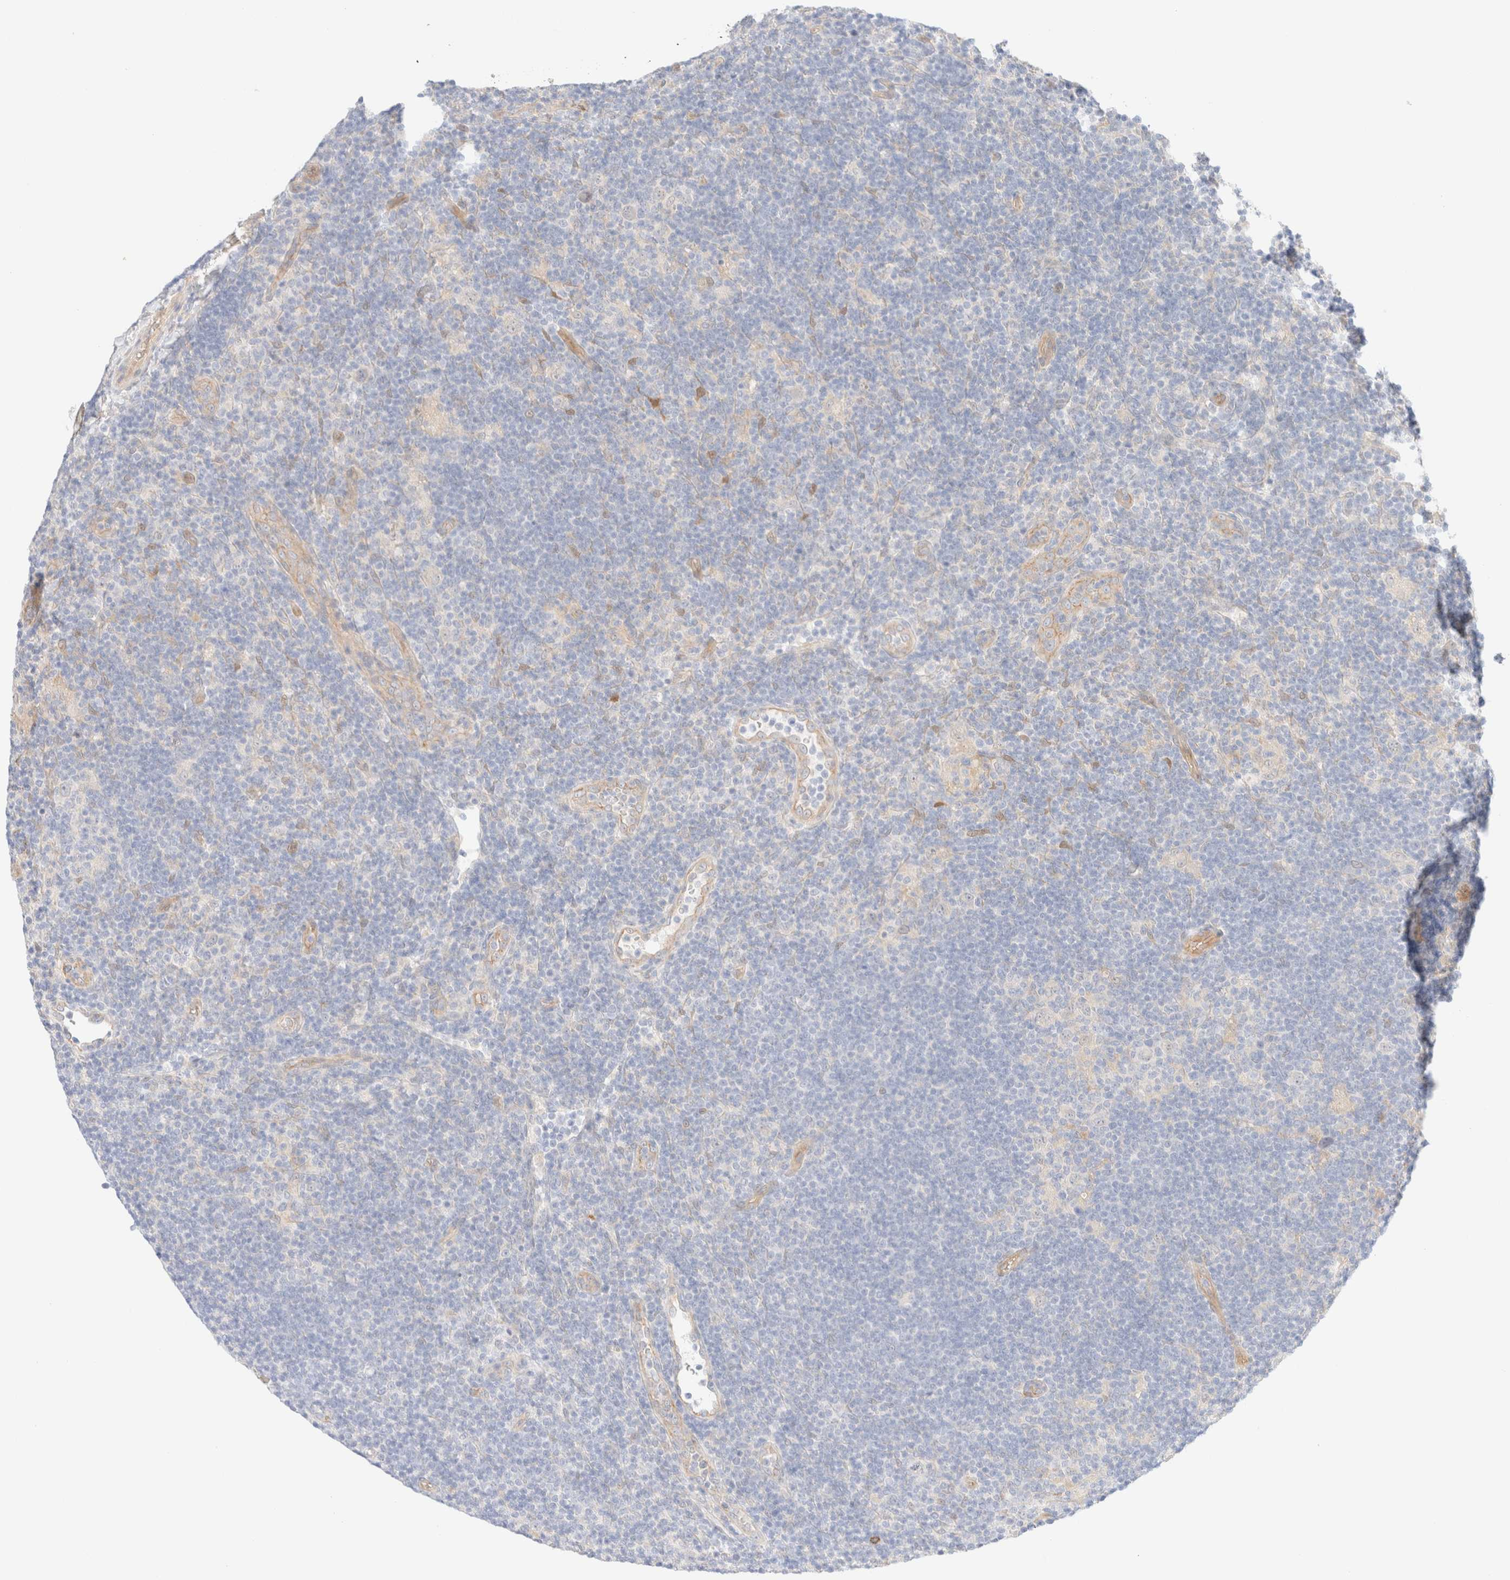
{"staining": {"intensity": "negative", "quantity": "none", "location": "none"}, "tissue": "lymphoma", "cell_type": "Tumor cells", "image_type": "cancer", "snomed": [{"axis": "morphology", "description": "Hodgkin's disease, NOS"}, {"axis": "topography", "description": "Lymph node"}], "caption": "IHC of Hodgkin's disease exhibits no positivity in tumor cells.", "gene": "NIBAN2", "patient": {"sex": "female", "age": 57}}